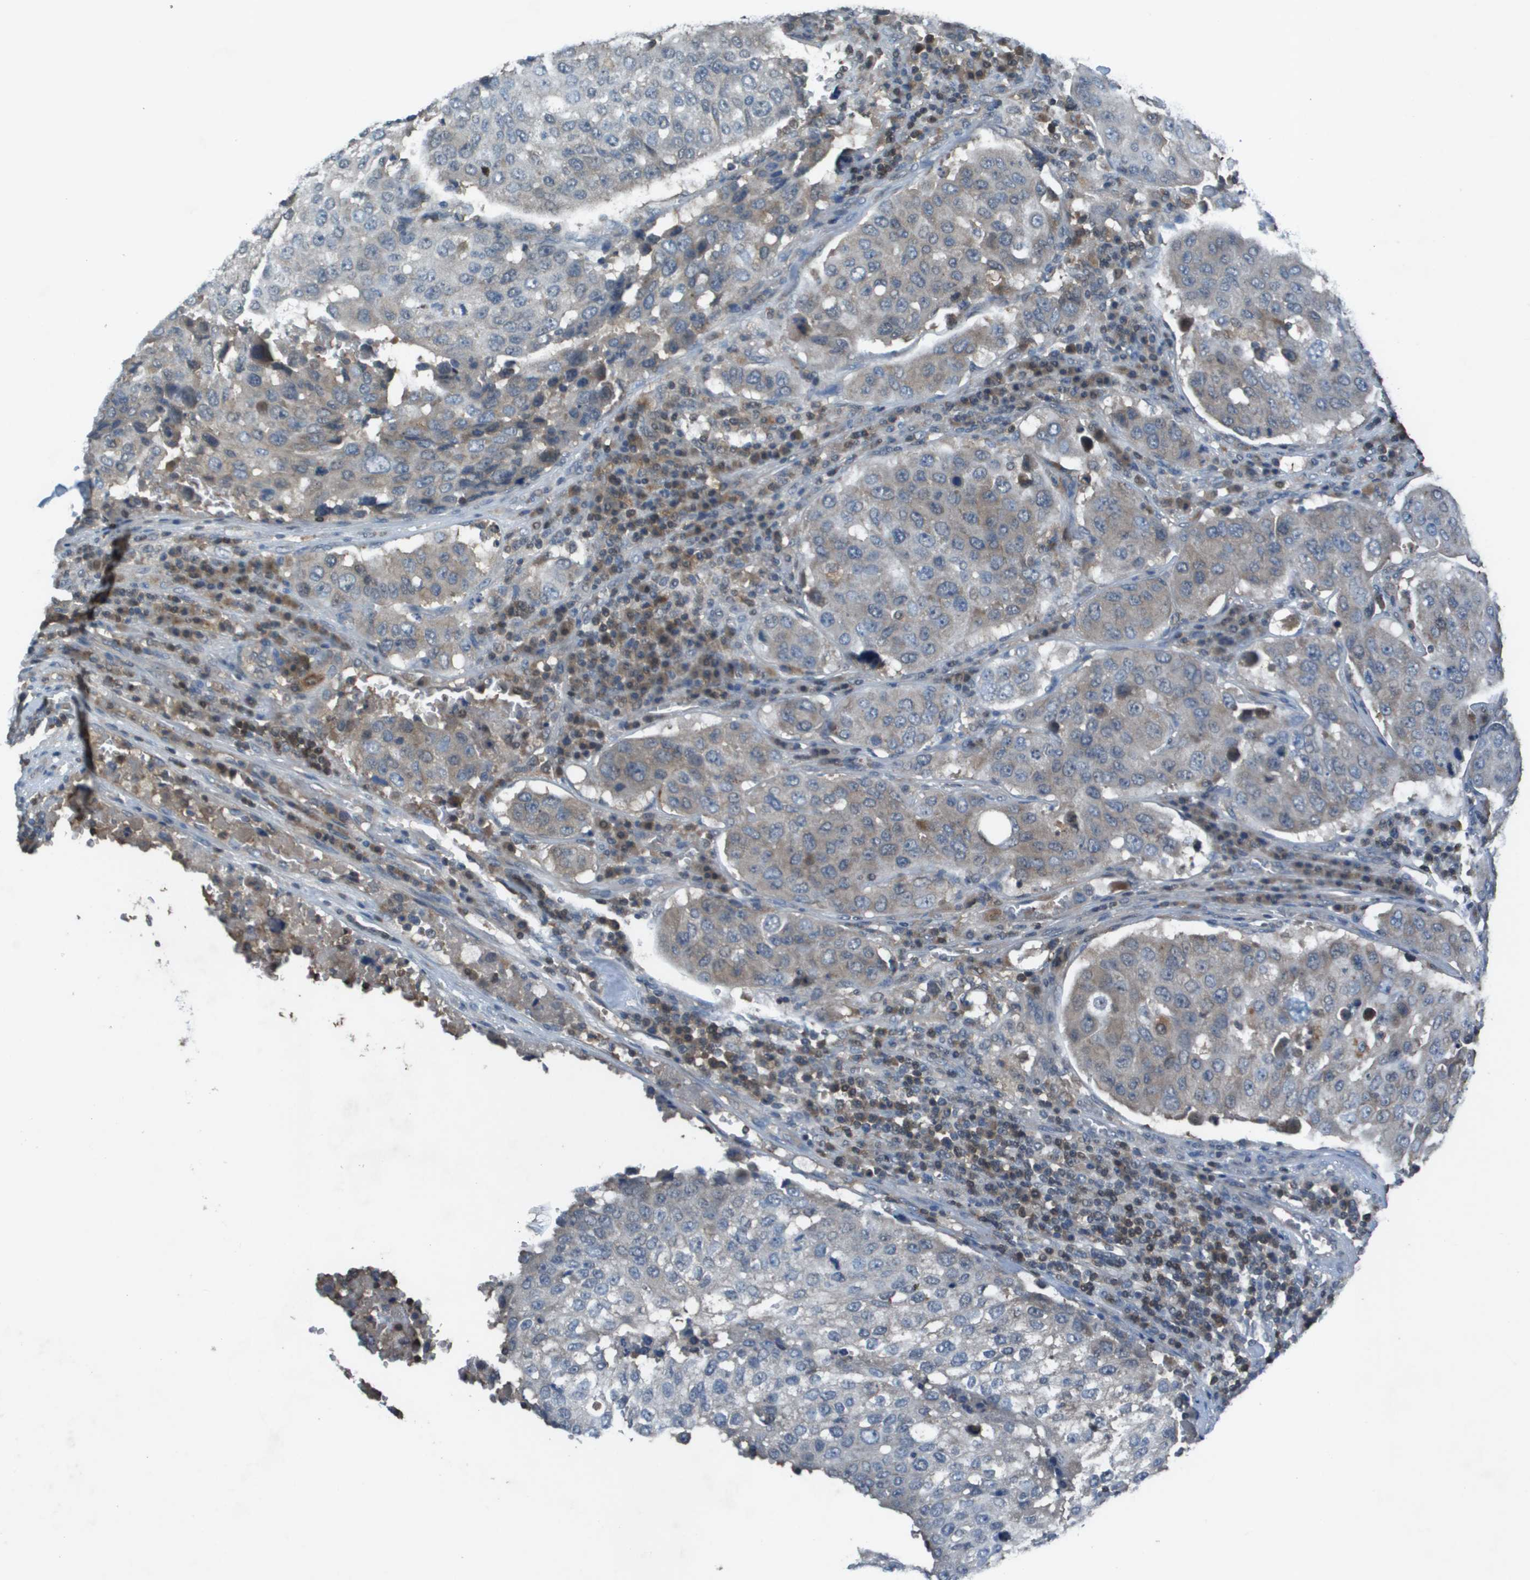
{"staining": {"intensity": "weak", "quantity": "<25%", "location": "cytoplasmic/membranous"}, "tissue": "urothelial cancer", "cell_type": "Tumor cells", "image_type": "cancer", "snomed": [{"axis": "morphology", "description": "Urothelial carcinoma, High grade"}, {"axis": "topography", "description": "Lymph node"}, {"axis": "topography", "description": "Urinary bladder"}], "caption": "This photomicrograph is of high-grade urothelial carcinoma stained with immunohistochemistry to label a protein in brown with the nuclei are counter-stained blue. There is no expression in tumor cells.", "gene": "CAMK4", "patient": {"sex": "male", "age": 51}}